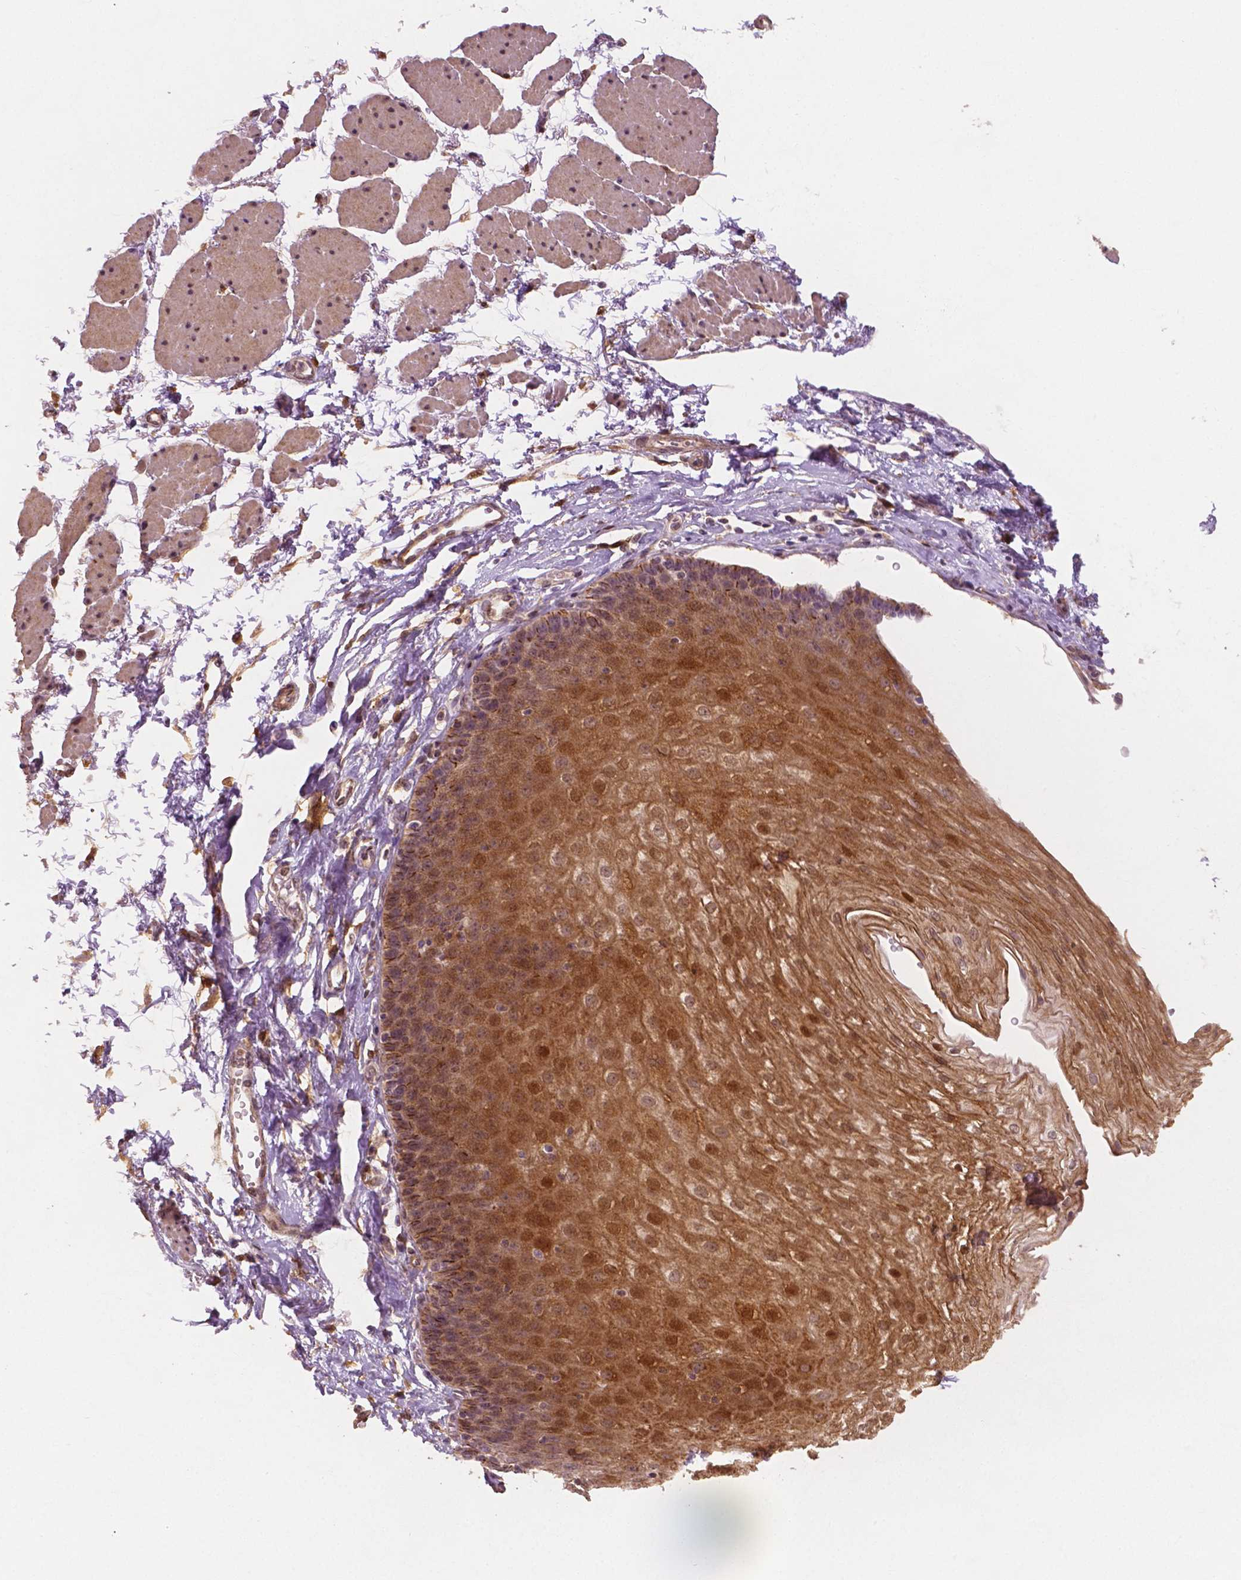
{"staining": {"intensity": "strong", "quantity": "25%-75%", "location": "cytoplasmic/membranous,nuclear"}, "tissue": "esophagus", "cell_type": "Squamous epithelial cells", "image_type": "normal", "snomed": [{"axis": "morphology", "description": "Normal tissue, NOS"}, {"axis": "topography", "description": "Esophagus"}], "caption": "About 25%-75% of squamous epithelial cells in normal human esophagus show strong cytoplasmic/membranous,nuclear protein positivity as visualized by brown immunohistochemical staining.", "gene": "CLBA1", "patient": {"sex": "female", "age": 81}}